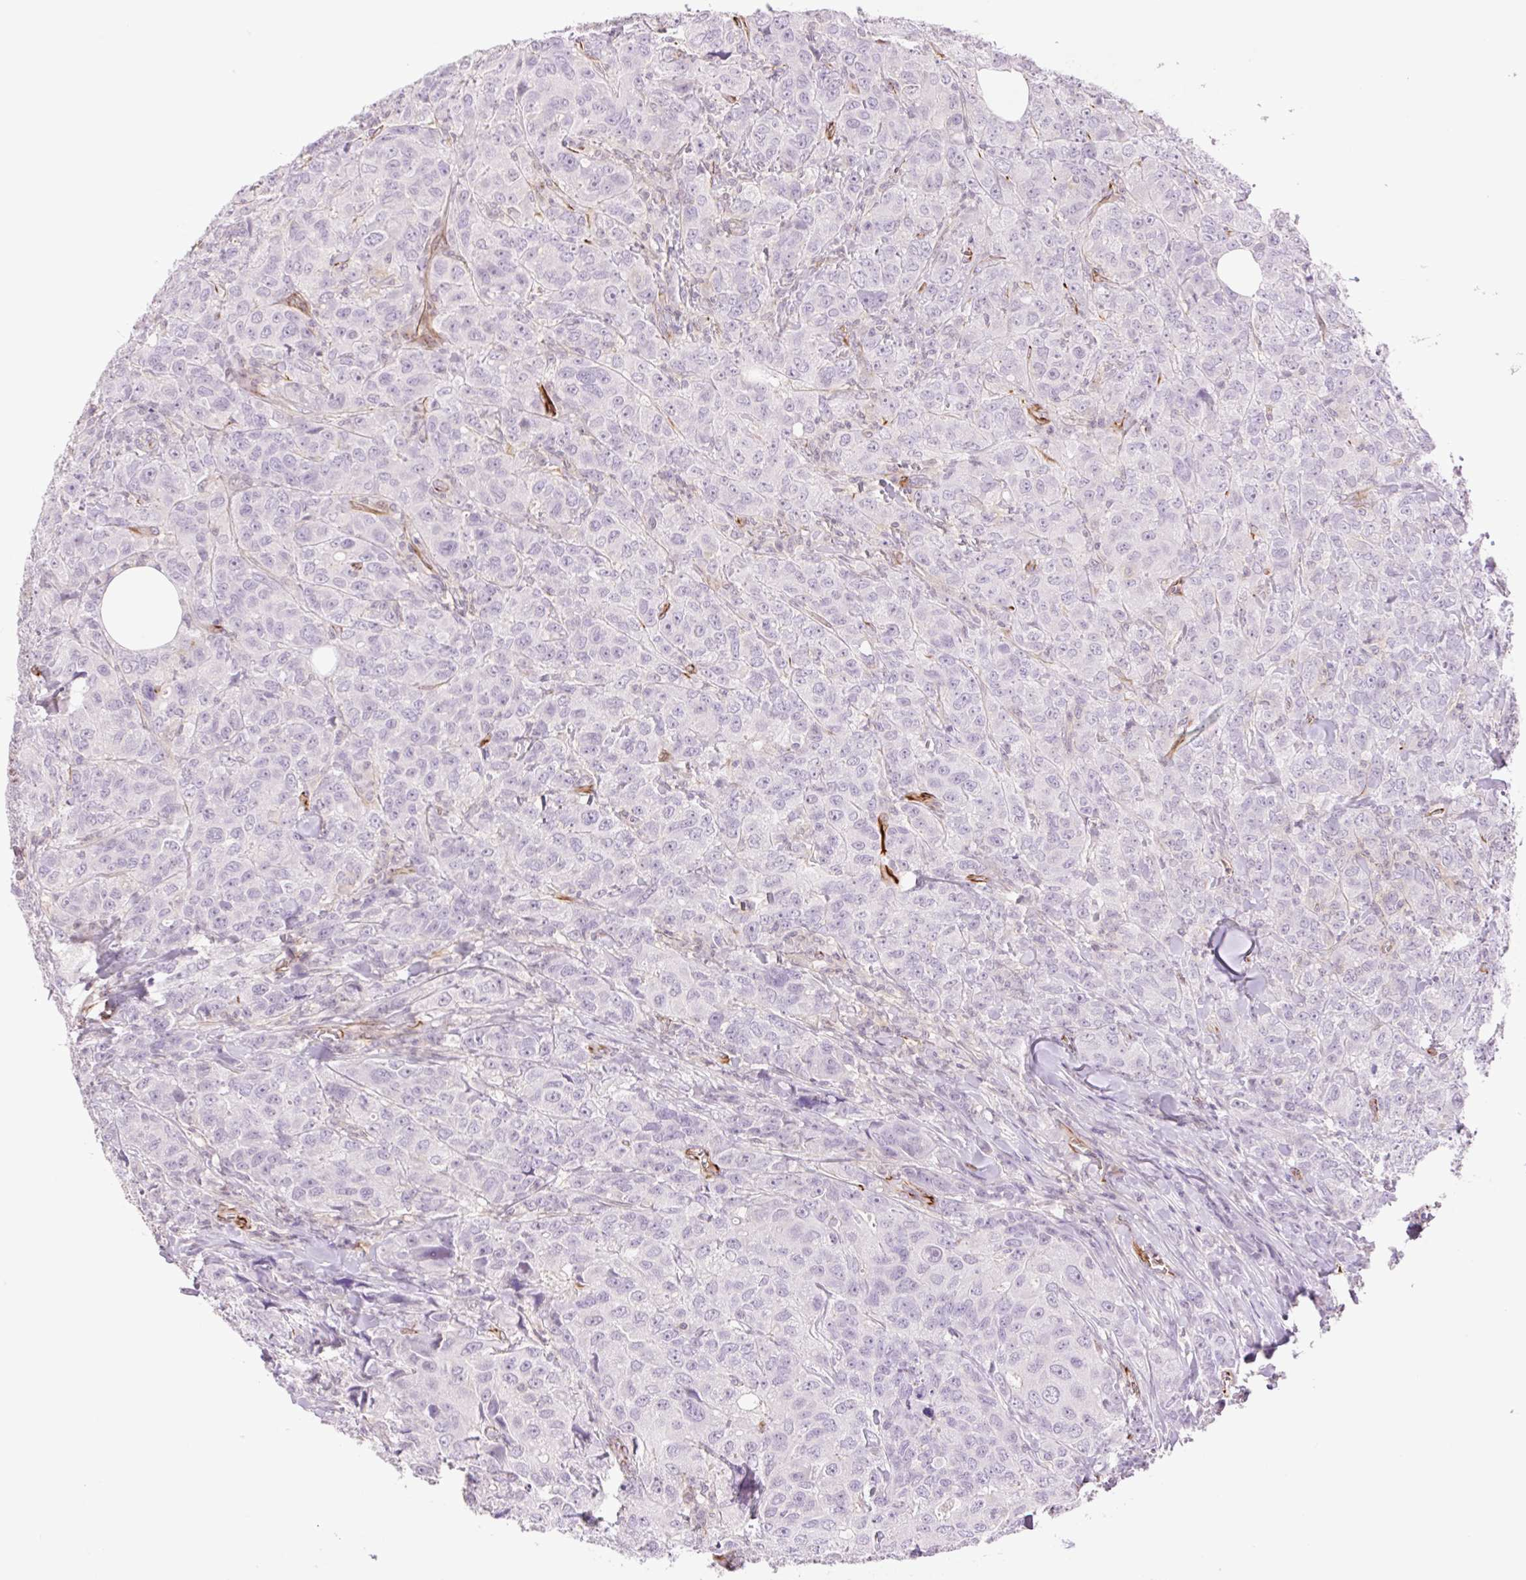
{"staining": {"intensity": "negative", "quantity": "none", "location": "none"}, "tissue": "breast cancer", "cell_type": "Tumor cells", "image_type": "cancer", "snomed": [{"axis": "morphology", "description": "Duct carcinoma"}, {"axis": "topography", "description": "Breast"}], "caption": "Protein analysis of invasive ductal carcinoma (breast) displays no significant staining in tumor cells. (Brightfield microscopy of DAB IHC at high magnification).", "gene": "ZFYVE21", "patient": {"sex": "female", "age": 43}}